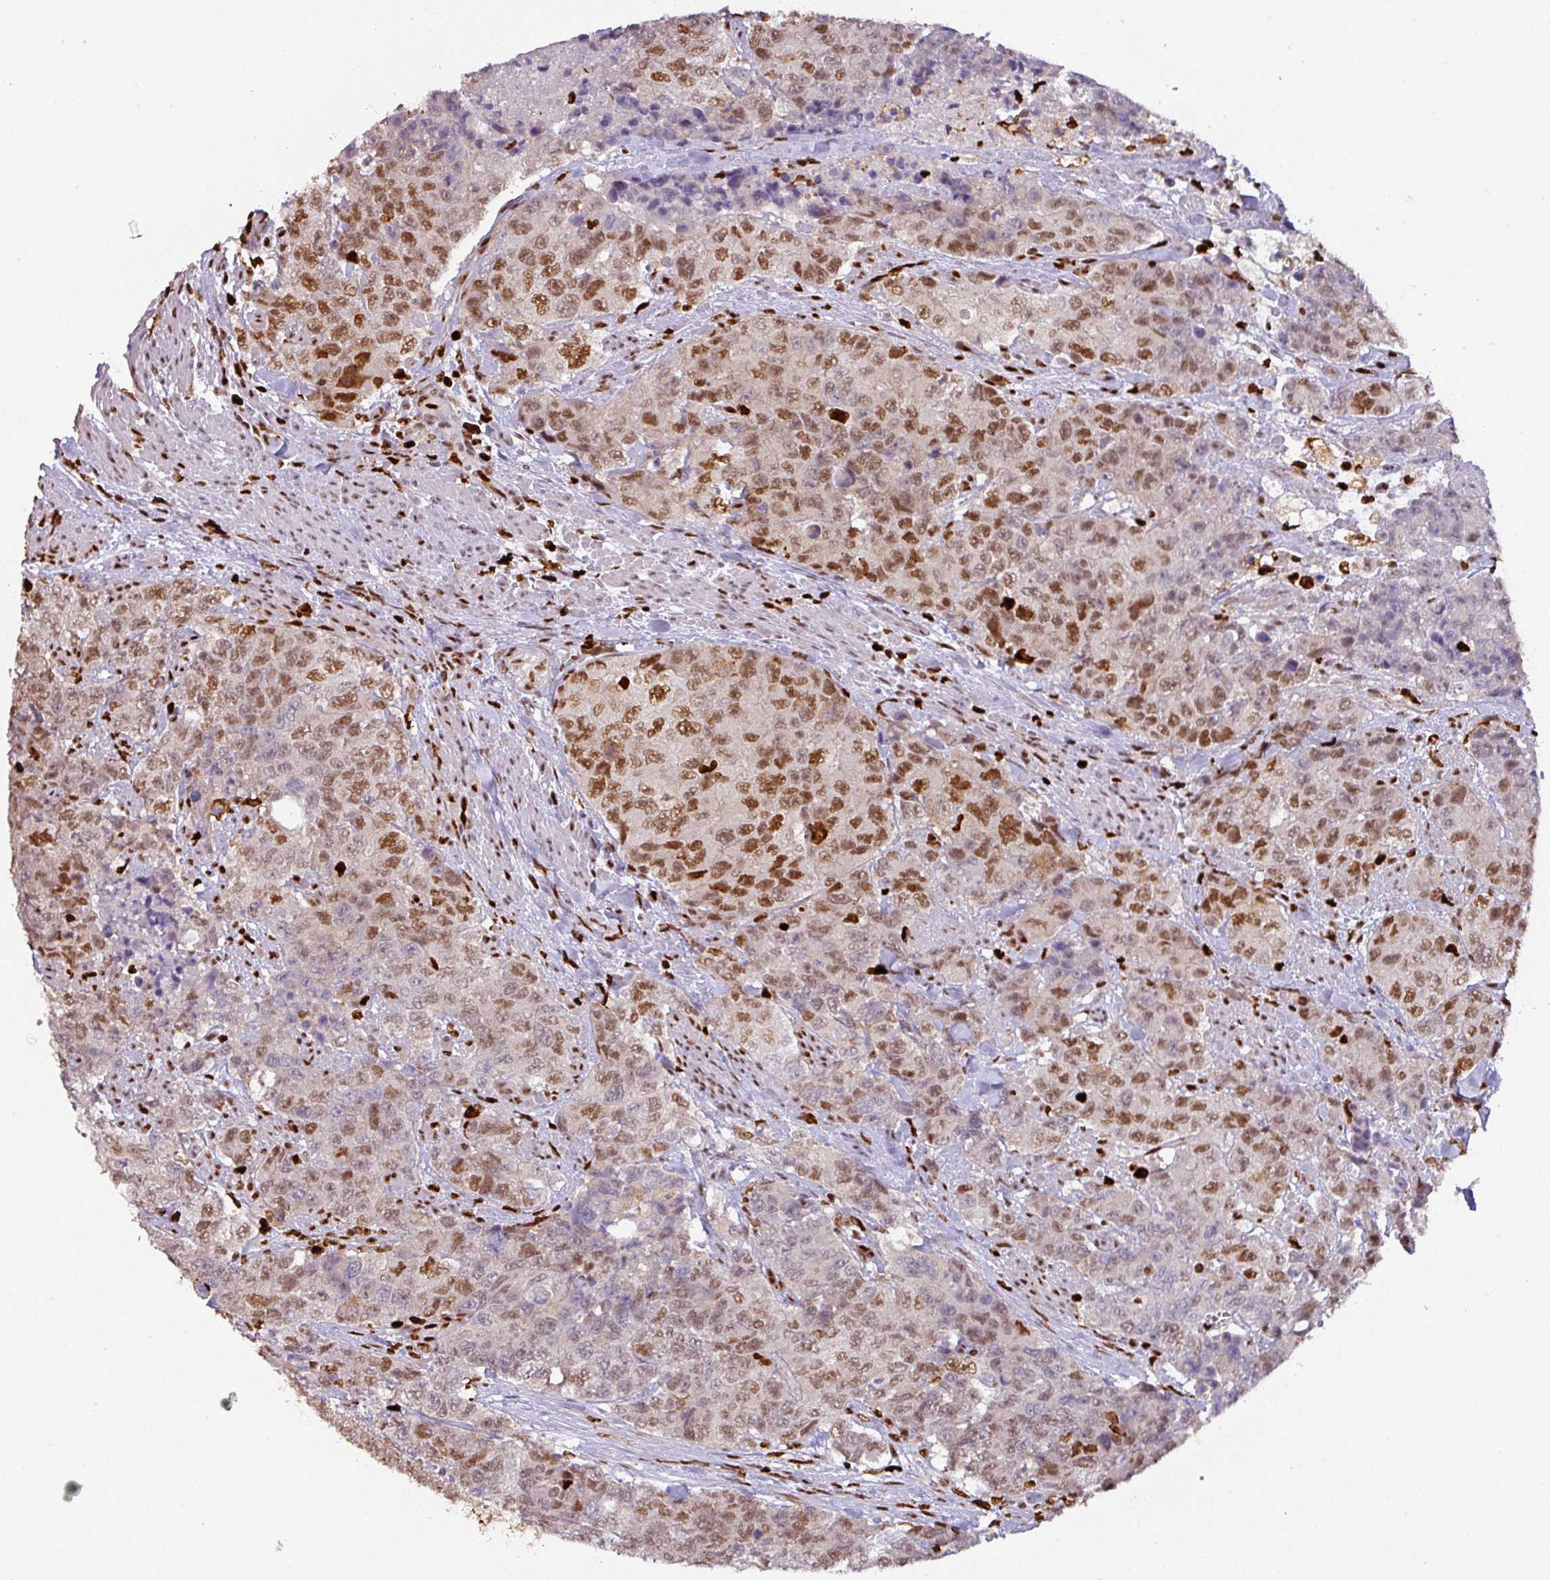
{"staining": {"intensity": "moderate", "quantity": ">75%", "location": "nuclear"}, "tissue": "urothelial cancer", "cell_type": "Tumor cells", "image_type": "cancer", "snomed": [{"axis": "morphology", "description": "Urothelial carcinoma, High grade"}, {"axis": "topography", "description": "Urinary bladder"}], "caption": "About >75% of tumor cells in urothelial cancer reveal moderate nuclear protein expression as visualized by brown immunohistochemical staining.", "gene": "SAMHD1", "patient": {"sex": "female", "age": 78}}